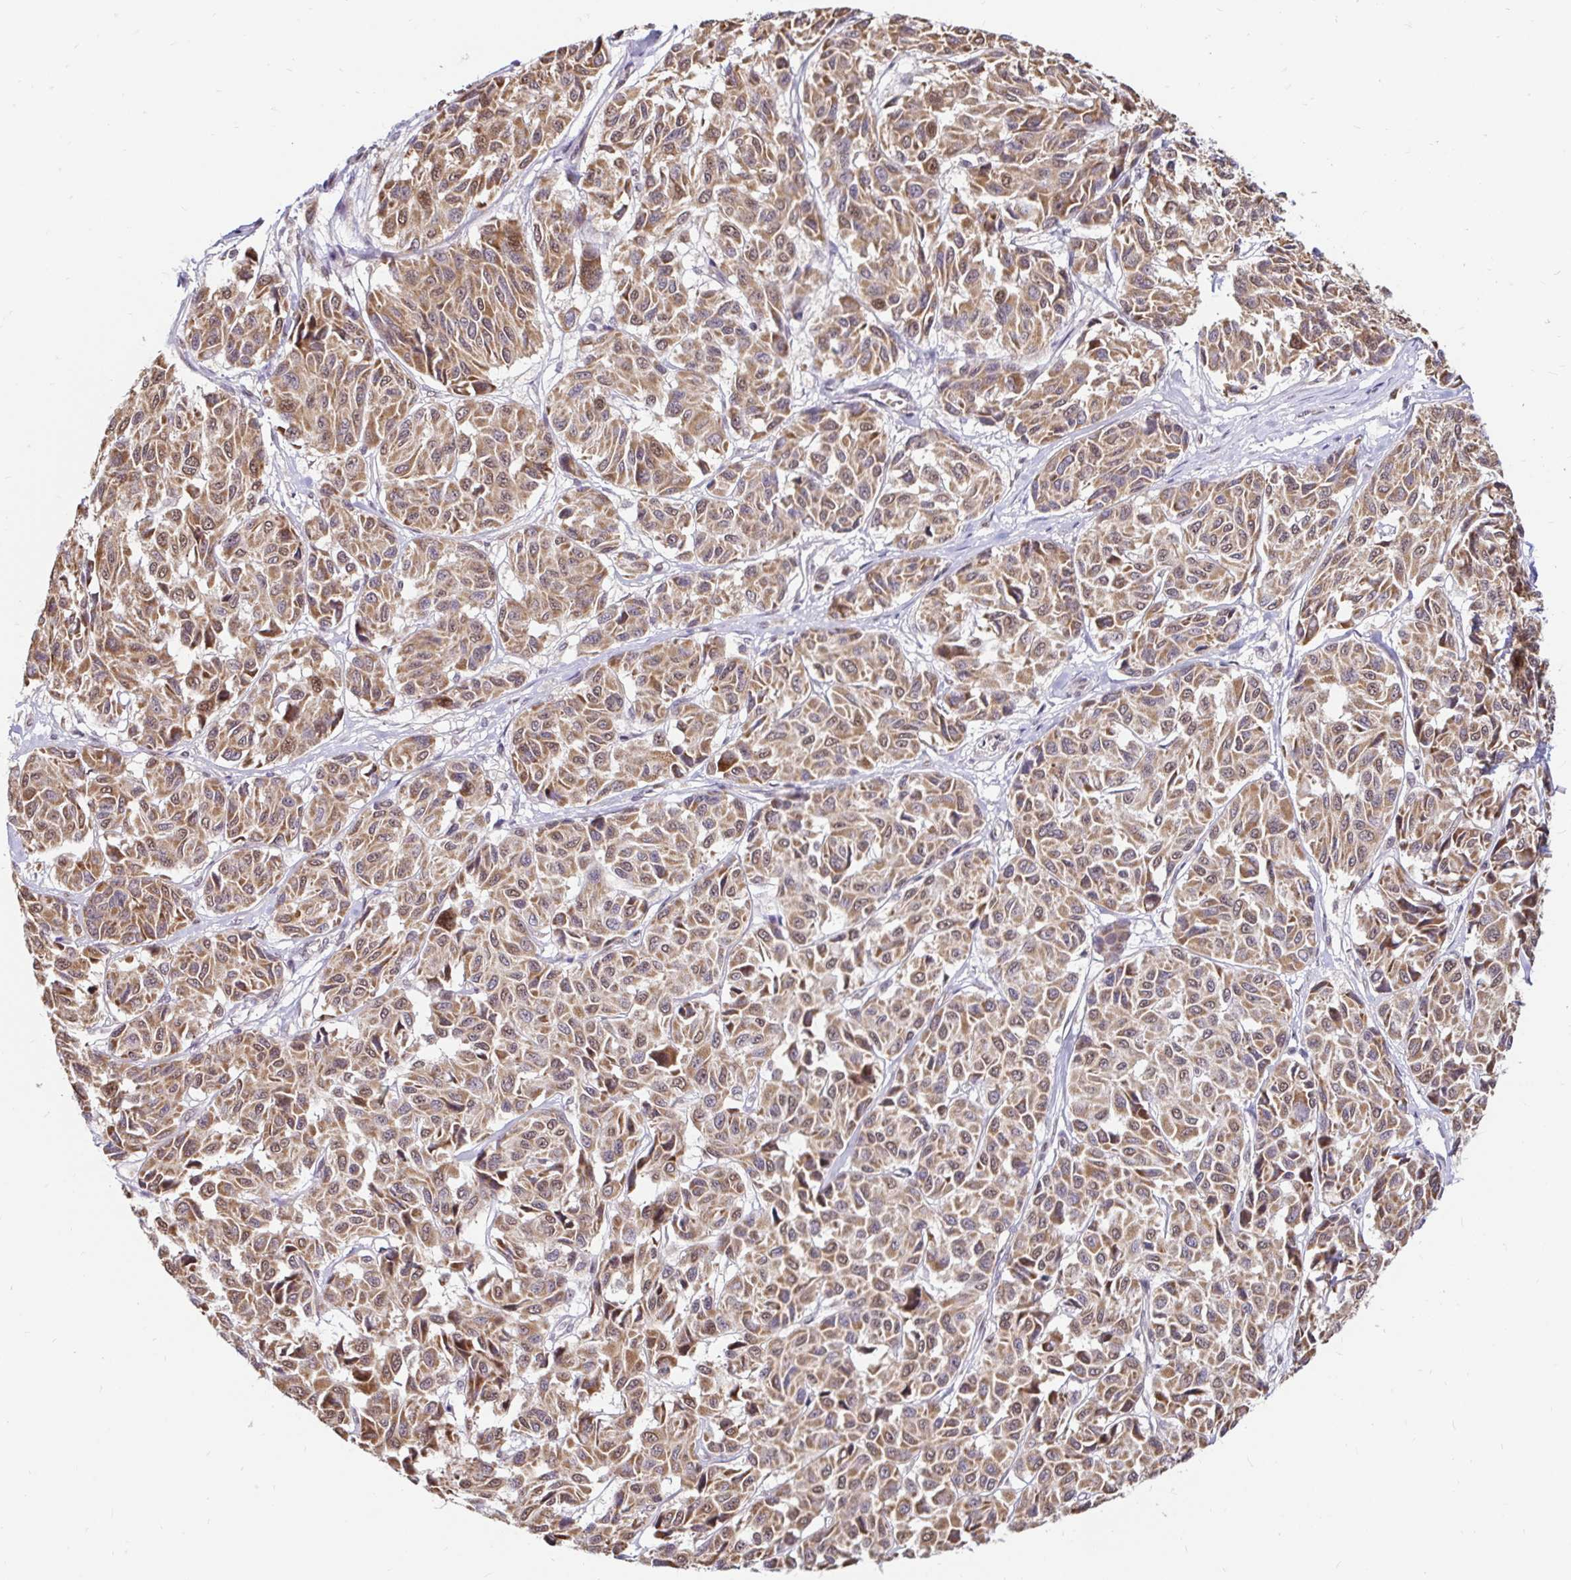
{"staining": {"intensity": "moderate", "quantity": ">75%", "location": "cytoplasmic/membranous"}, "tissue": "melanoma", "cell_type": "Tumor cells", "image_type": "cancer", "snomed": [{"axis": "morphology", "description": "Malignant melanoma, NOS"}, {"axis": "topography", "description": "Skin"}], "caption": "A histopathology image of human melanoma stained for a protein shows moderate cytoplasmic/membranous brown staining in tumor cells.", "gene": "TIMM50", "patient": {"sex": "female", "age": 66}}